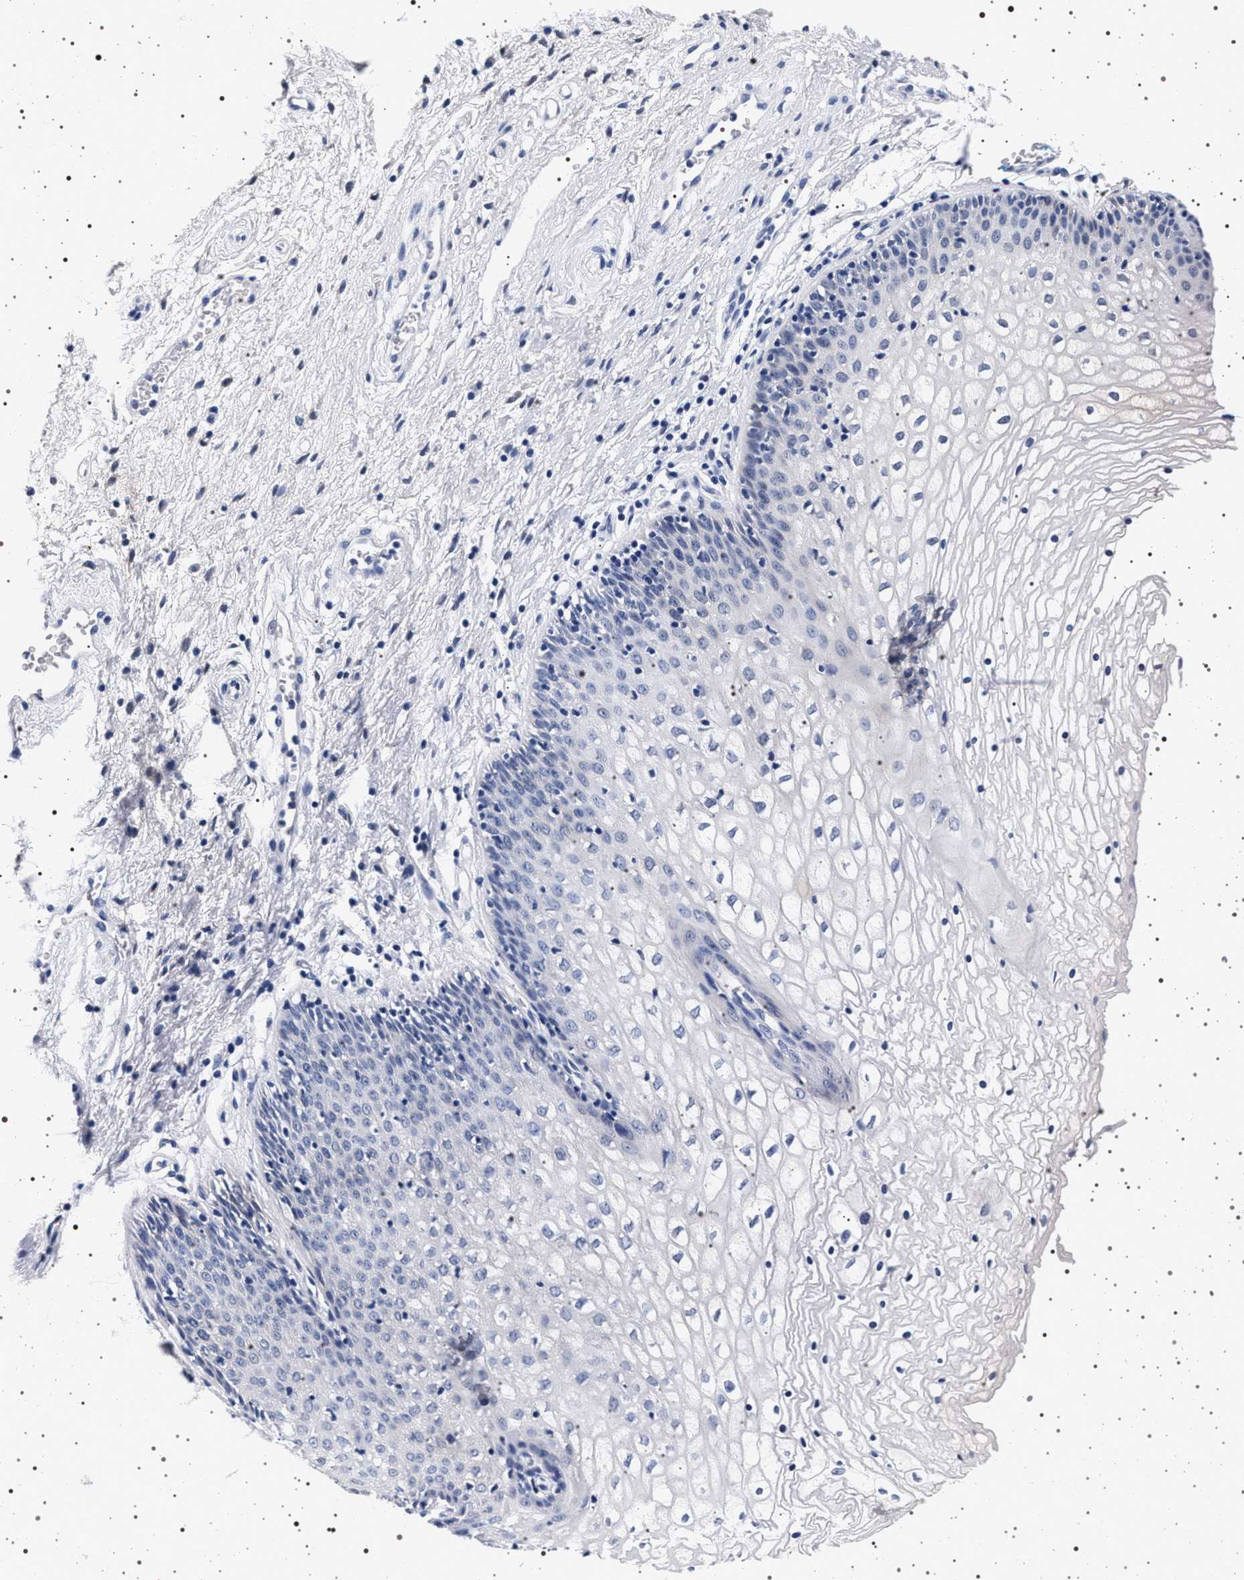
{"staining": {"intensity": "negative", "quantity": "none", "location": "none"}, "tissue": "vagina", "cell_type": "Squamous epithelial cells", "image_type": "normal", "snomed": [{"axis": "morphology", "description": "Normal tissue, NOS"}, {"axis": "topography", "description": "Vagina"}], "caption": "A high-resolution histopathology image shows IHC staining of unremarkable vagina, which shows no significant positivity in squamous epithelial cells.", "gene": "MAPK10", "patient": {"sex": "female", "age": 34}}